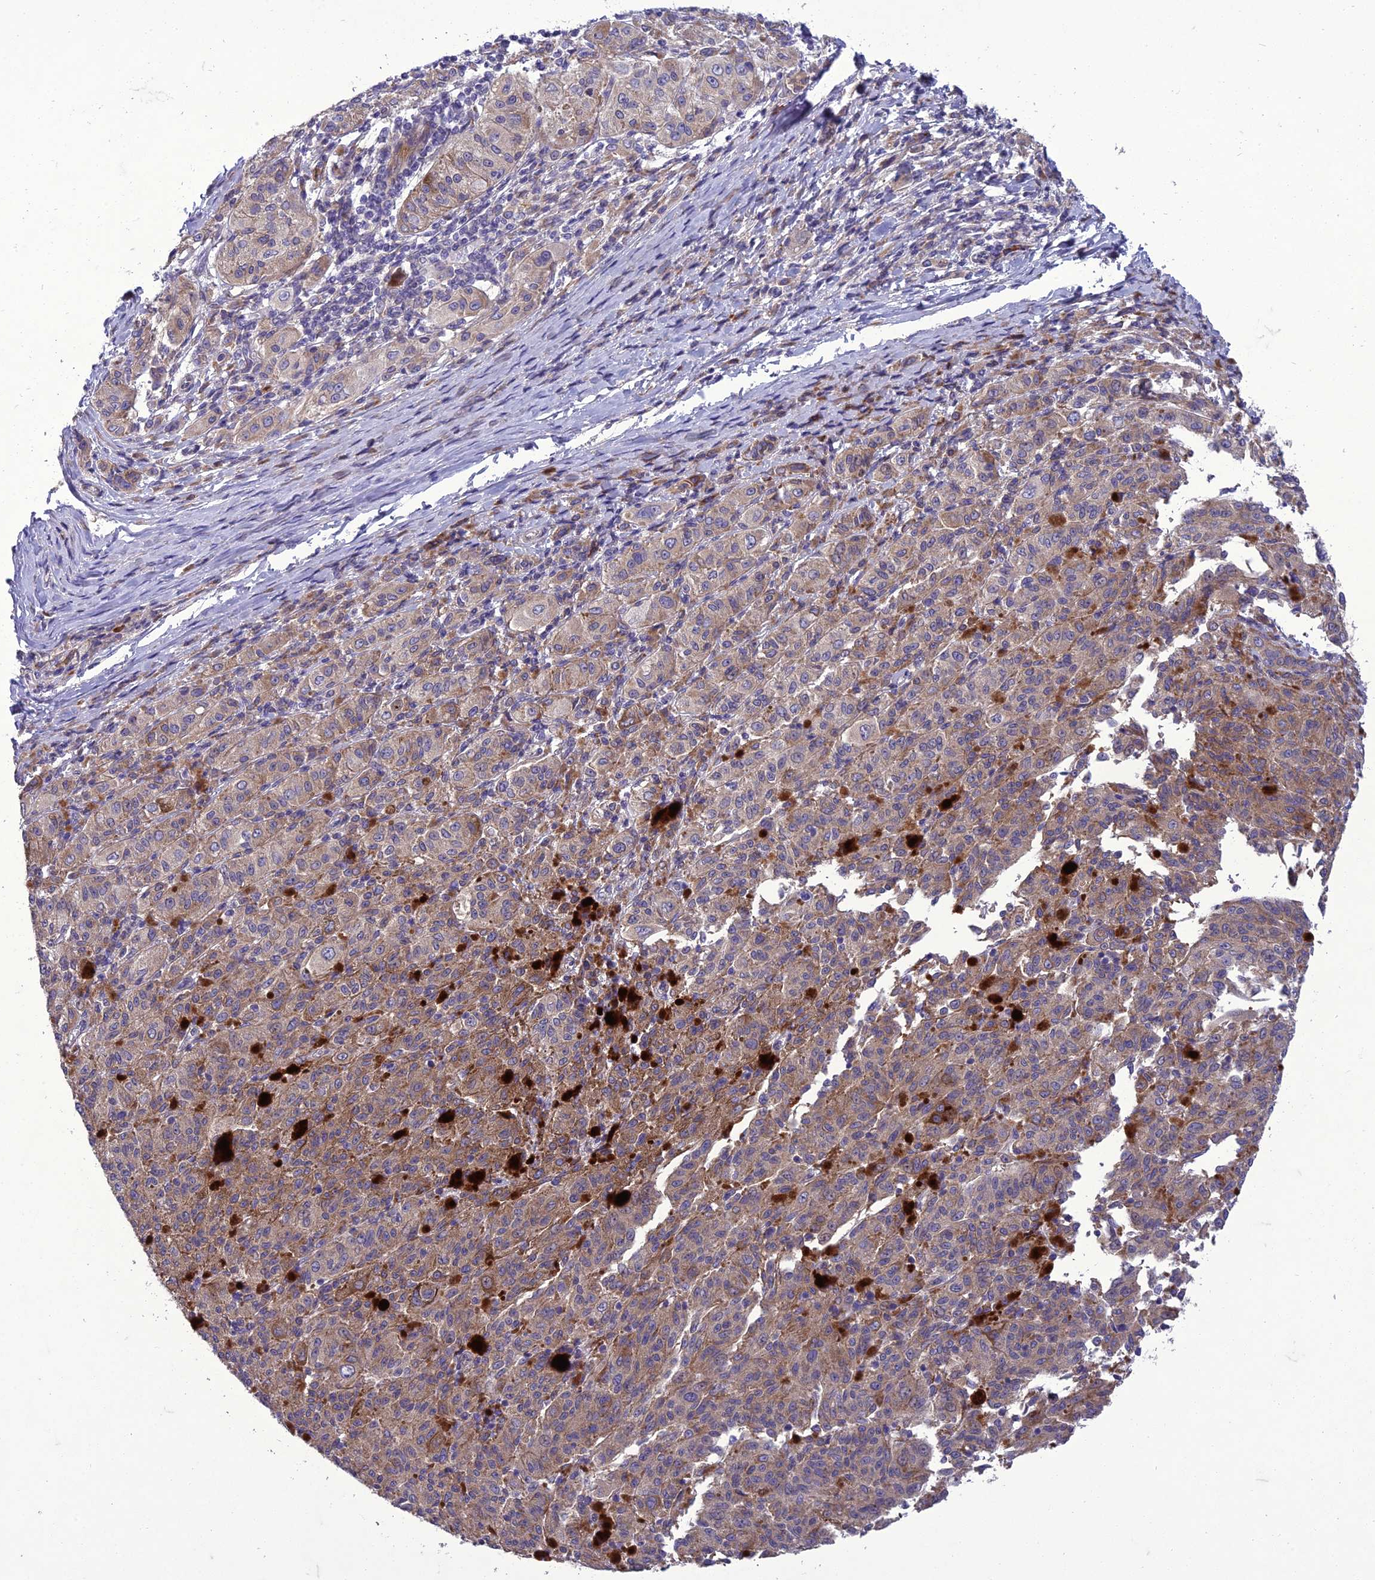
{"staining": {"intensity": "negative", "quantity": "none", "location": "none"}, "tissue": "melanoma", "cell_type": "Tumor cells", "image_type": "cancer", "snomed": [{"axis": "morphology", "description": "Malignant melanoma, NOS"}, {"axis": "topography", "description": "Skin"}], "caption": "The photomicrograph shows no significant staining in tumor cells of melanoma.", "gene": "ADIPOR2", "patient": {"sex": "female", "age": 52}}